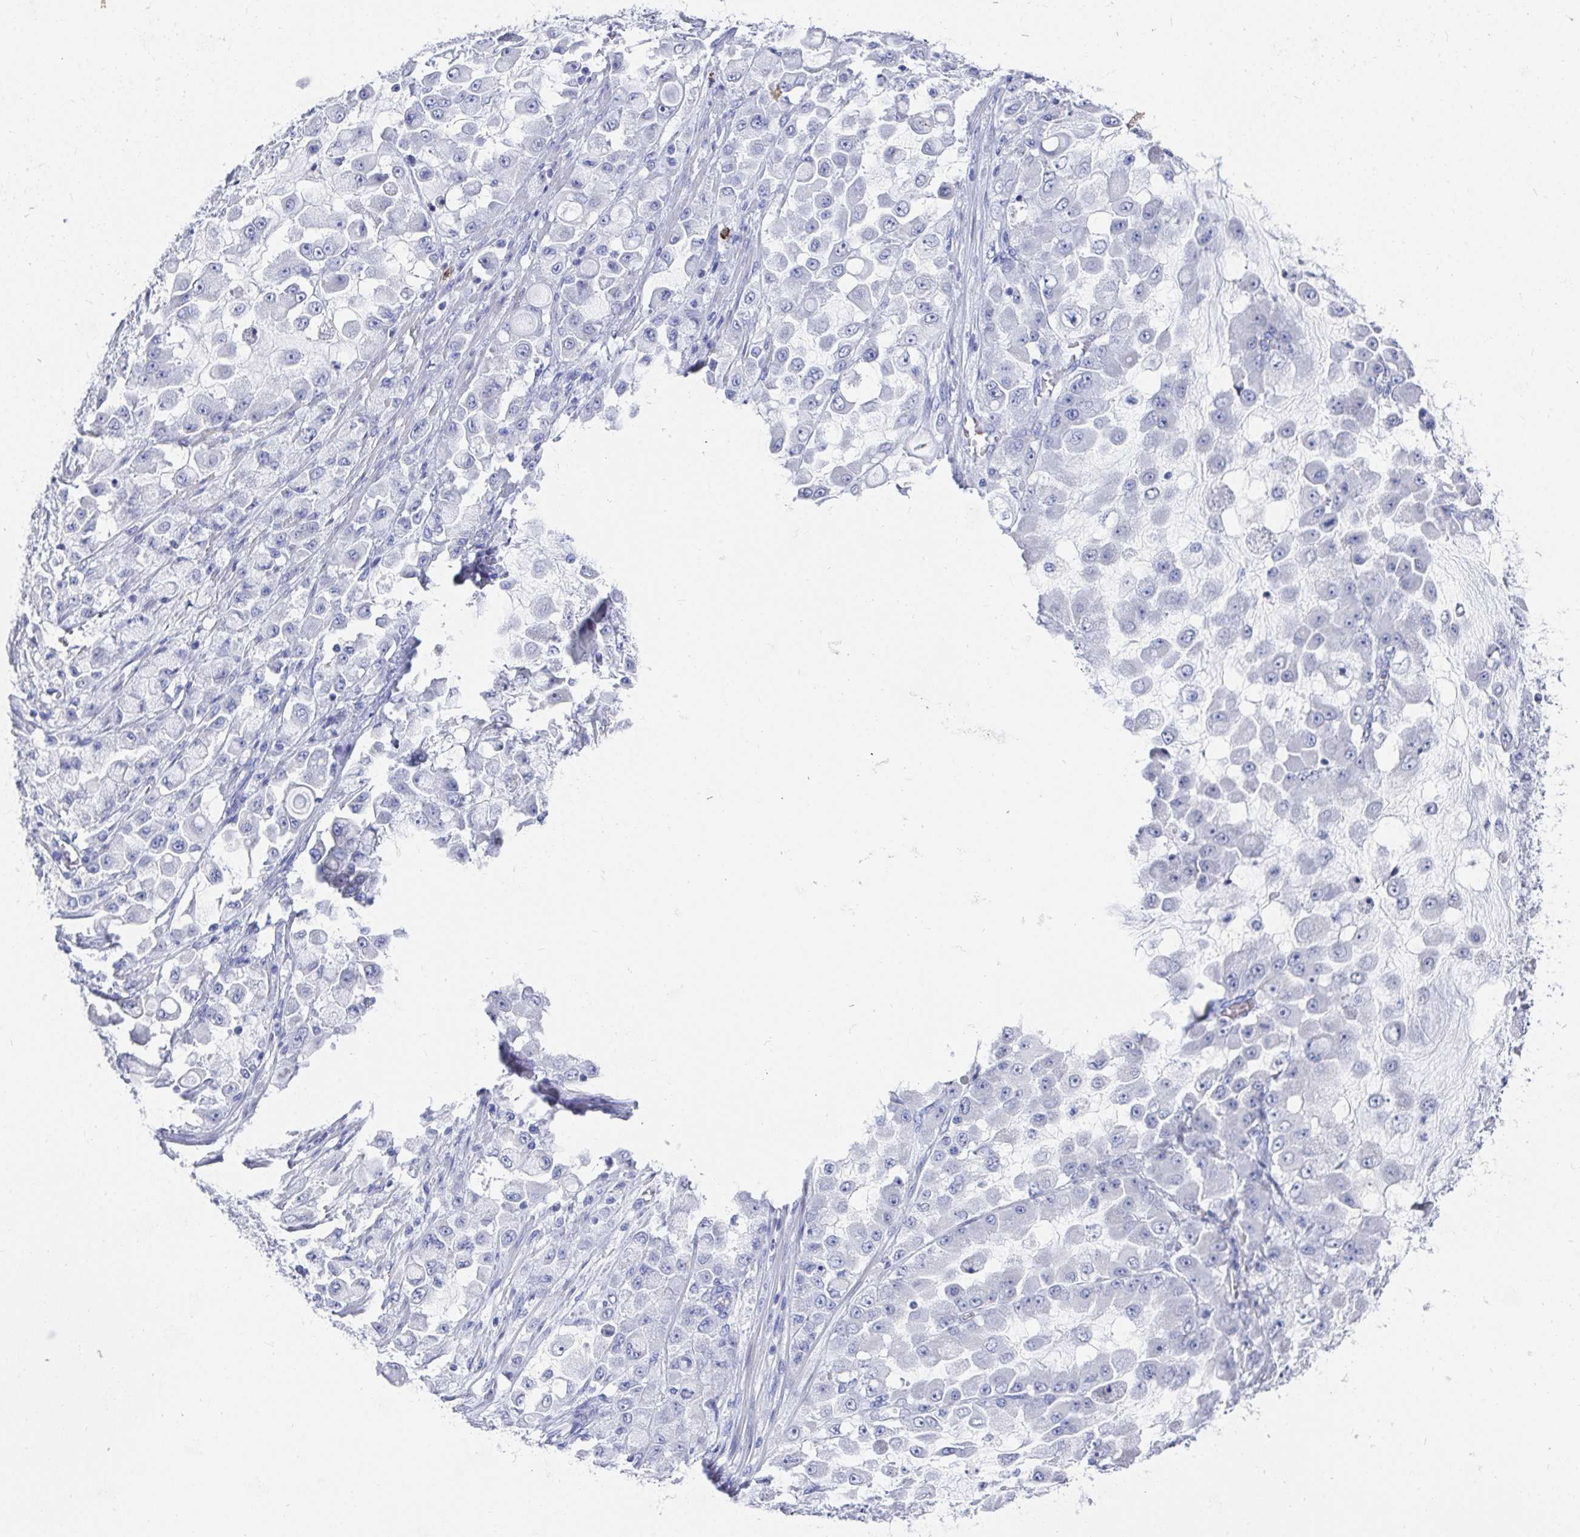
{"staining": {"intensity": "negative", "quantity": "none", "location": "none"}, "tissue": "stomach cancer", "cell_type": "Tumor cells", "image_type": "cancer", "snomed": [{"axis": "morphology", "description": "Adenocarcinoma, NOS"}, {"axis": "topography", "description": "Stomach"}], "caption": "IHC micrograph of neoplastic tissue: human stomach cancer (adenocarcinoma) stained with DAB (3,3'-diaminobenzidine) exhibits no significant protein expression in tumor cells.", "gene": "GRIA1", "patient": {"sex": "female", "age": 76}}